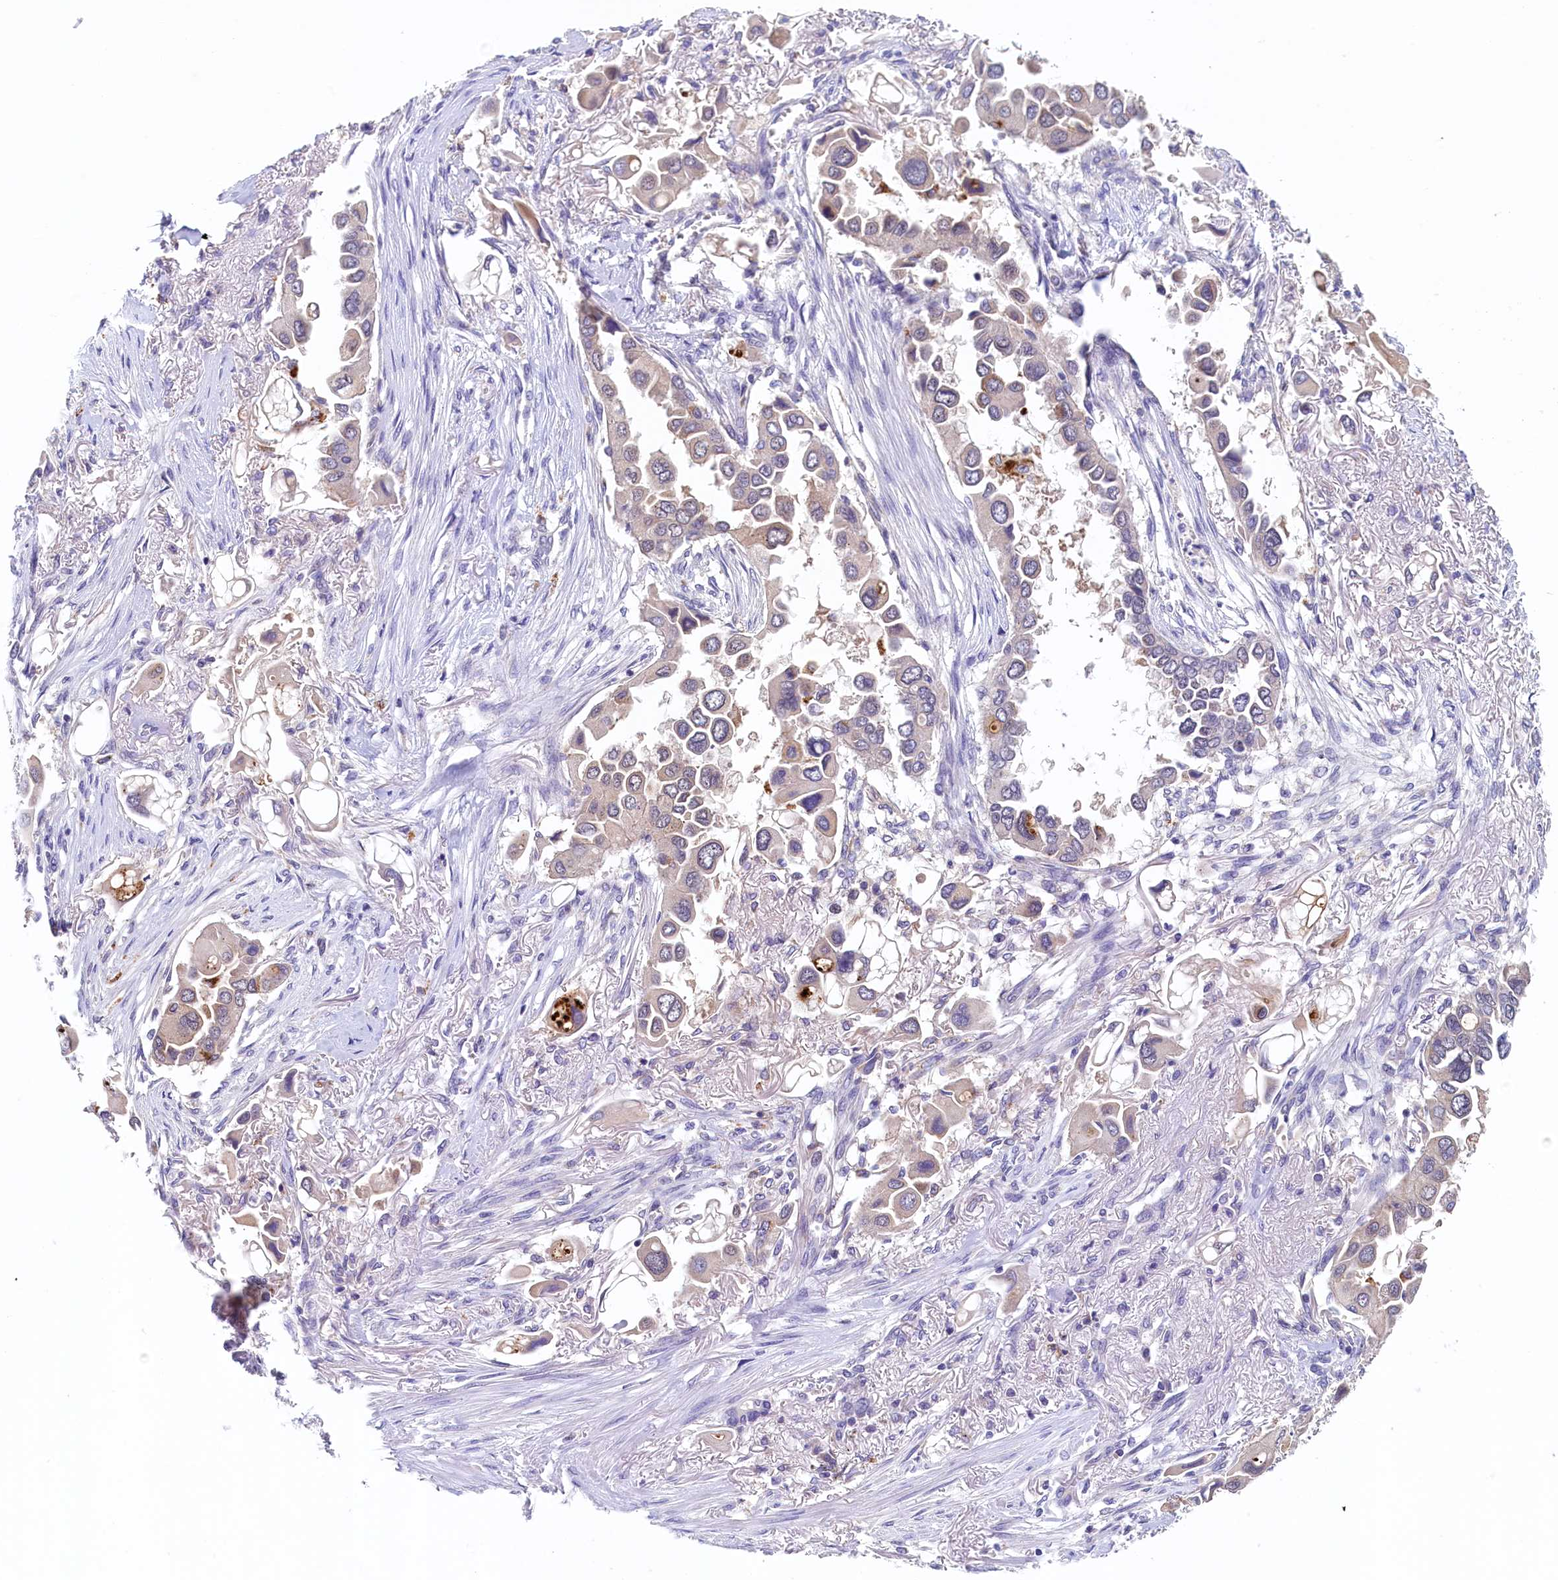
{"staining": {"intensity": "moderate", "quantity": "<25%", "location": "cytoplasmic/membranous"}, "tissue": "lung cancer", "cell_type": "Tumor cells", "image_type": "cancer", "snomed": [{"axis": "morphology", "description": "Adenocarcinoma, NOS"}, {"axis": "topography", "description": "Lung"}], "caption": "Approximately <25% of tumor cells in lung cancer reveal moderate cytoplasmic/membranous protein positivity as visualized by brown immunohistochemical staining.", "gene": "NUBP2", "patient": {"sex": "female", "age": 76}}